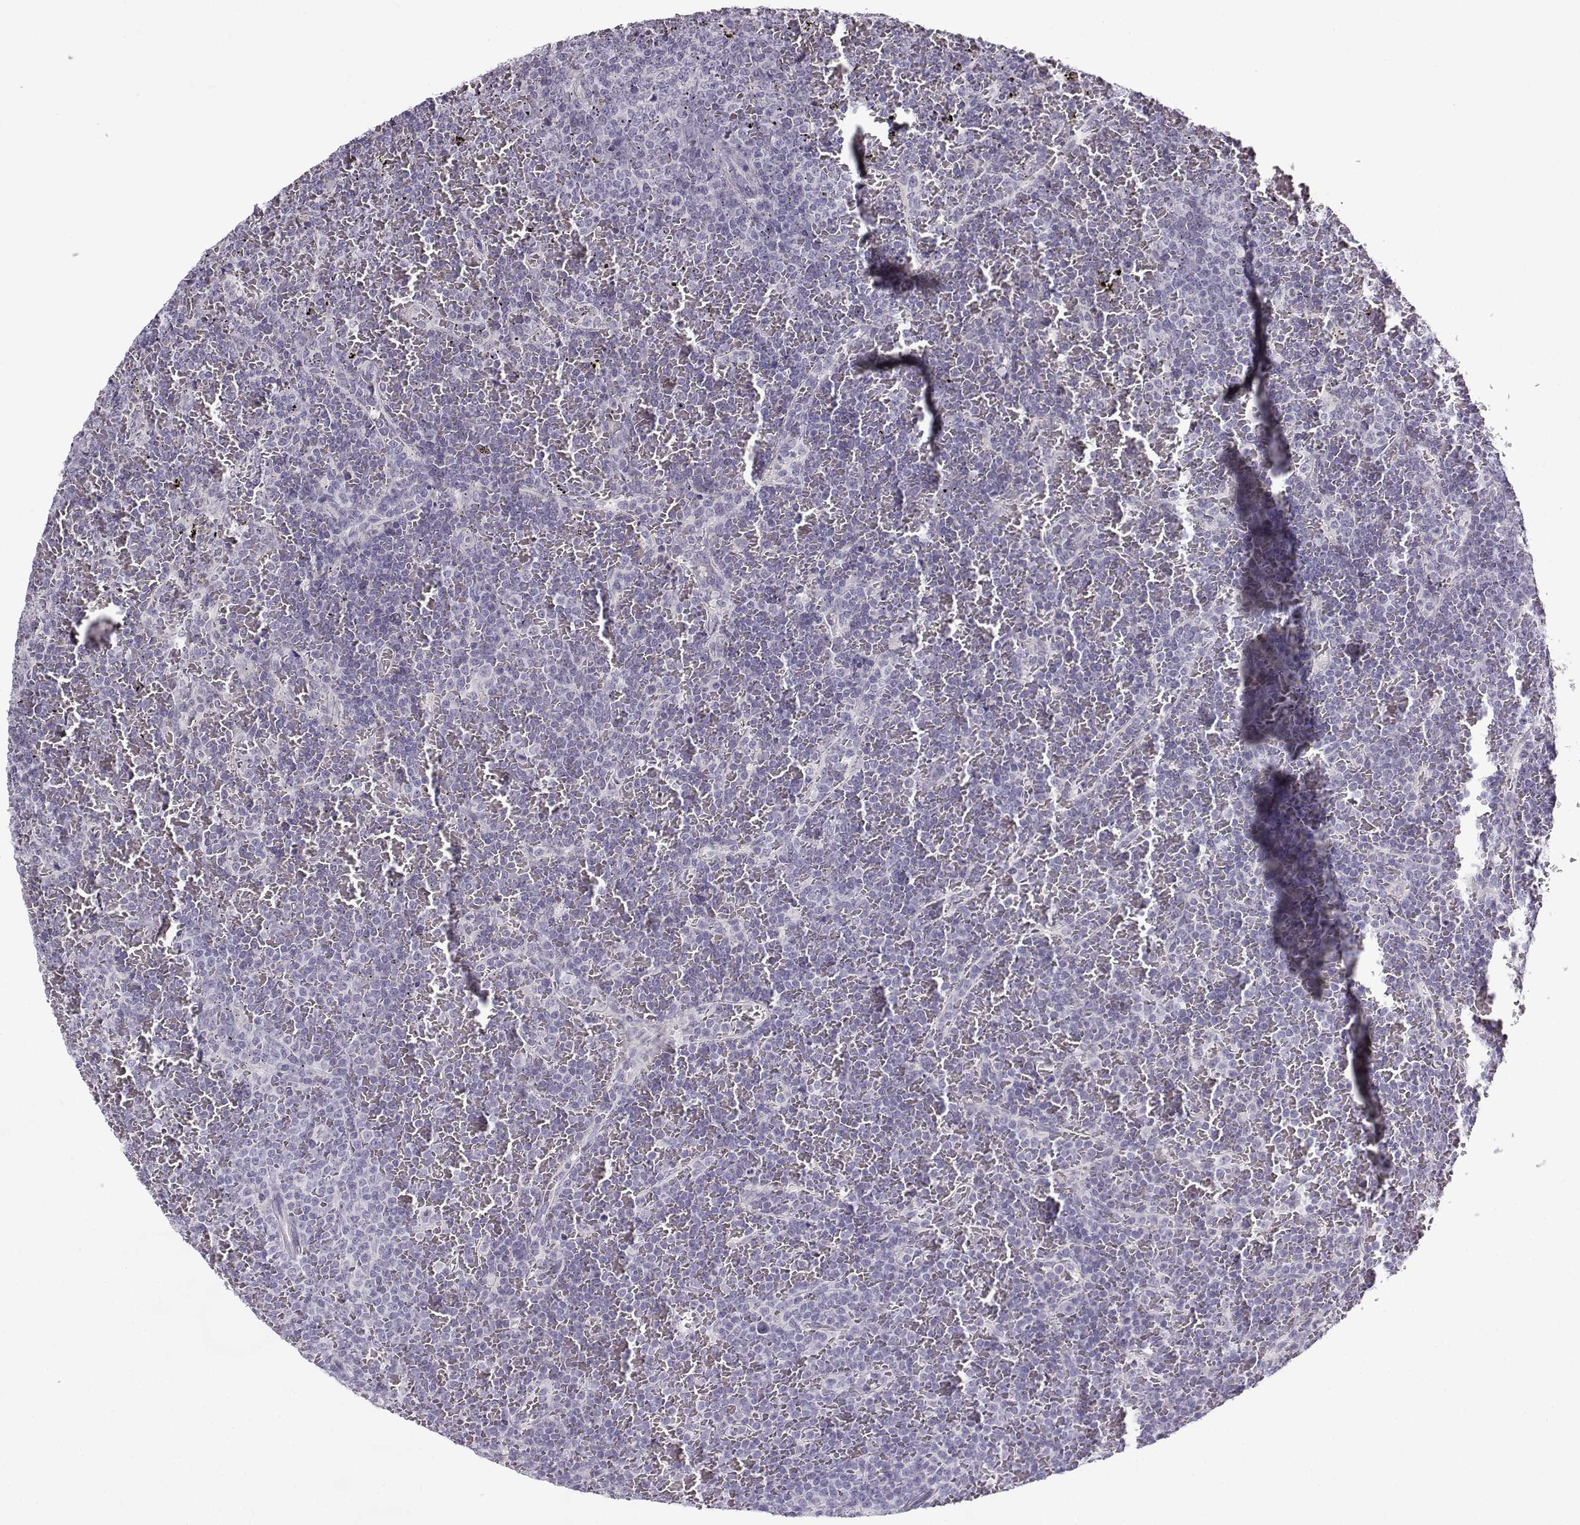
{"staining": {"intensity": "negative", "quantity": "none", "location": "none"}, "tissue": "lymphoma", "cell_type": "Tumor cells", "image_type": "cancer", "snomed": [{"axis": "morphology", "description": "Malignant lymphoma, non-Hodgkin's type, Low grade"}, {"axis": "topography", "description": "Spleen"}], "caption": "Low-grade malignant lymphoma, non-Hodgkin's type stained for a protein using immunohistochemistry (IHC) exhibits no staining tumor cells.", "gene": "TEX55", "patient": {"sex": "female", "age": 77}}